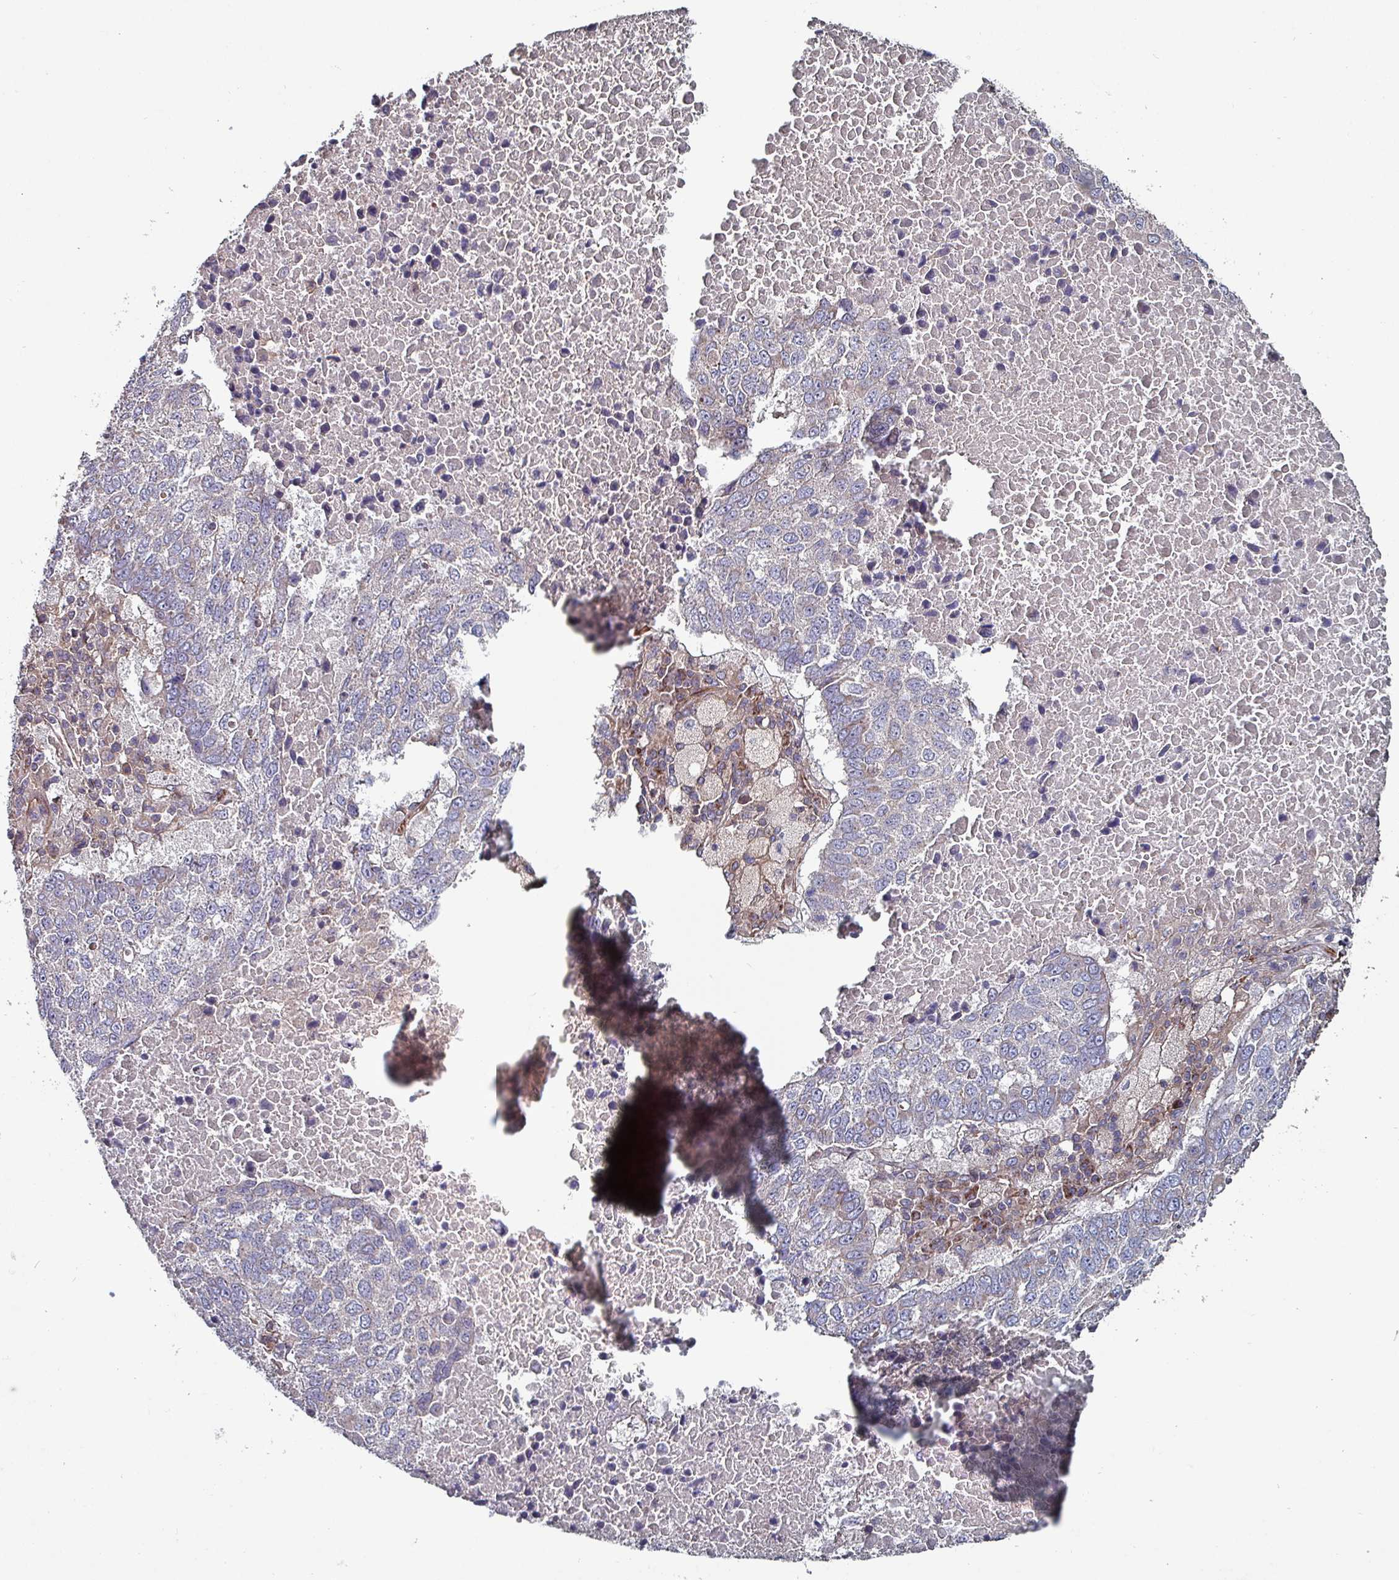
{"staining": {"intensity": "negative", "quantity": "none", "location": "none"}, "tissue": "lung cancer", "cell_type": "Tumor cells", "image_type": "cancer", "snomed": [{"axis": "morphology", "description": "Squamous cell carcinoma, NOS"}, {"axis": "topography", "description": "Lung"}], "caption": "IHC of lung cancer (squamous cell carcinoma) exhibits no expression in tumor cells.", "gene": "ANO10", "patient": {"sex": "male", "age": 73}}